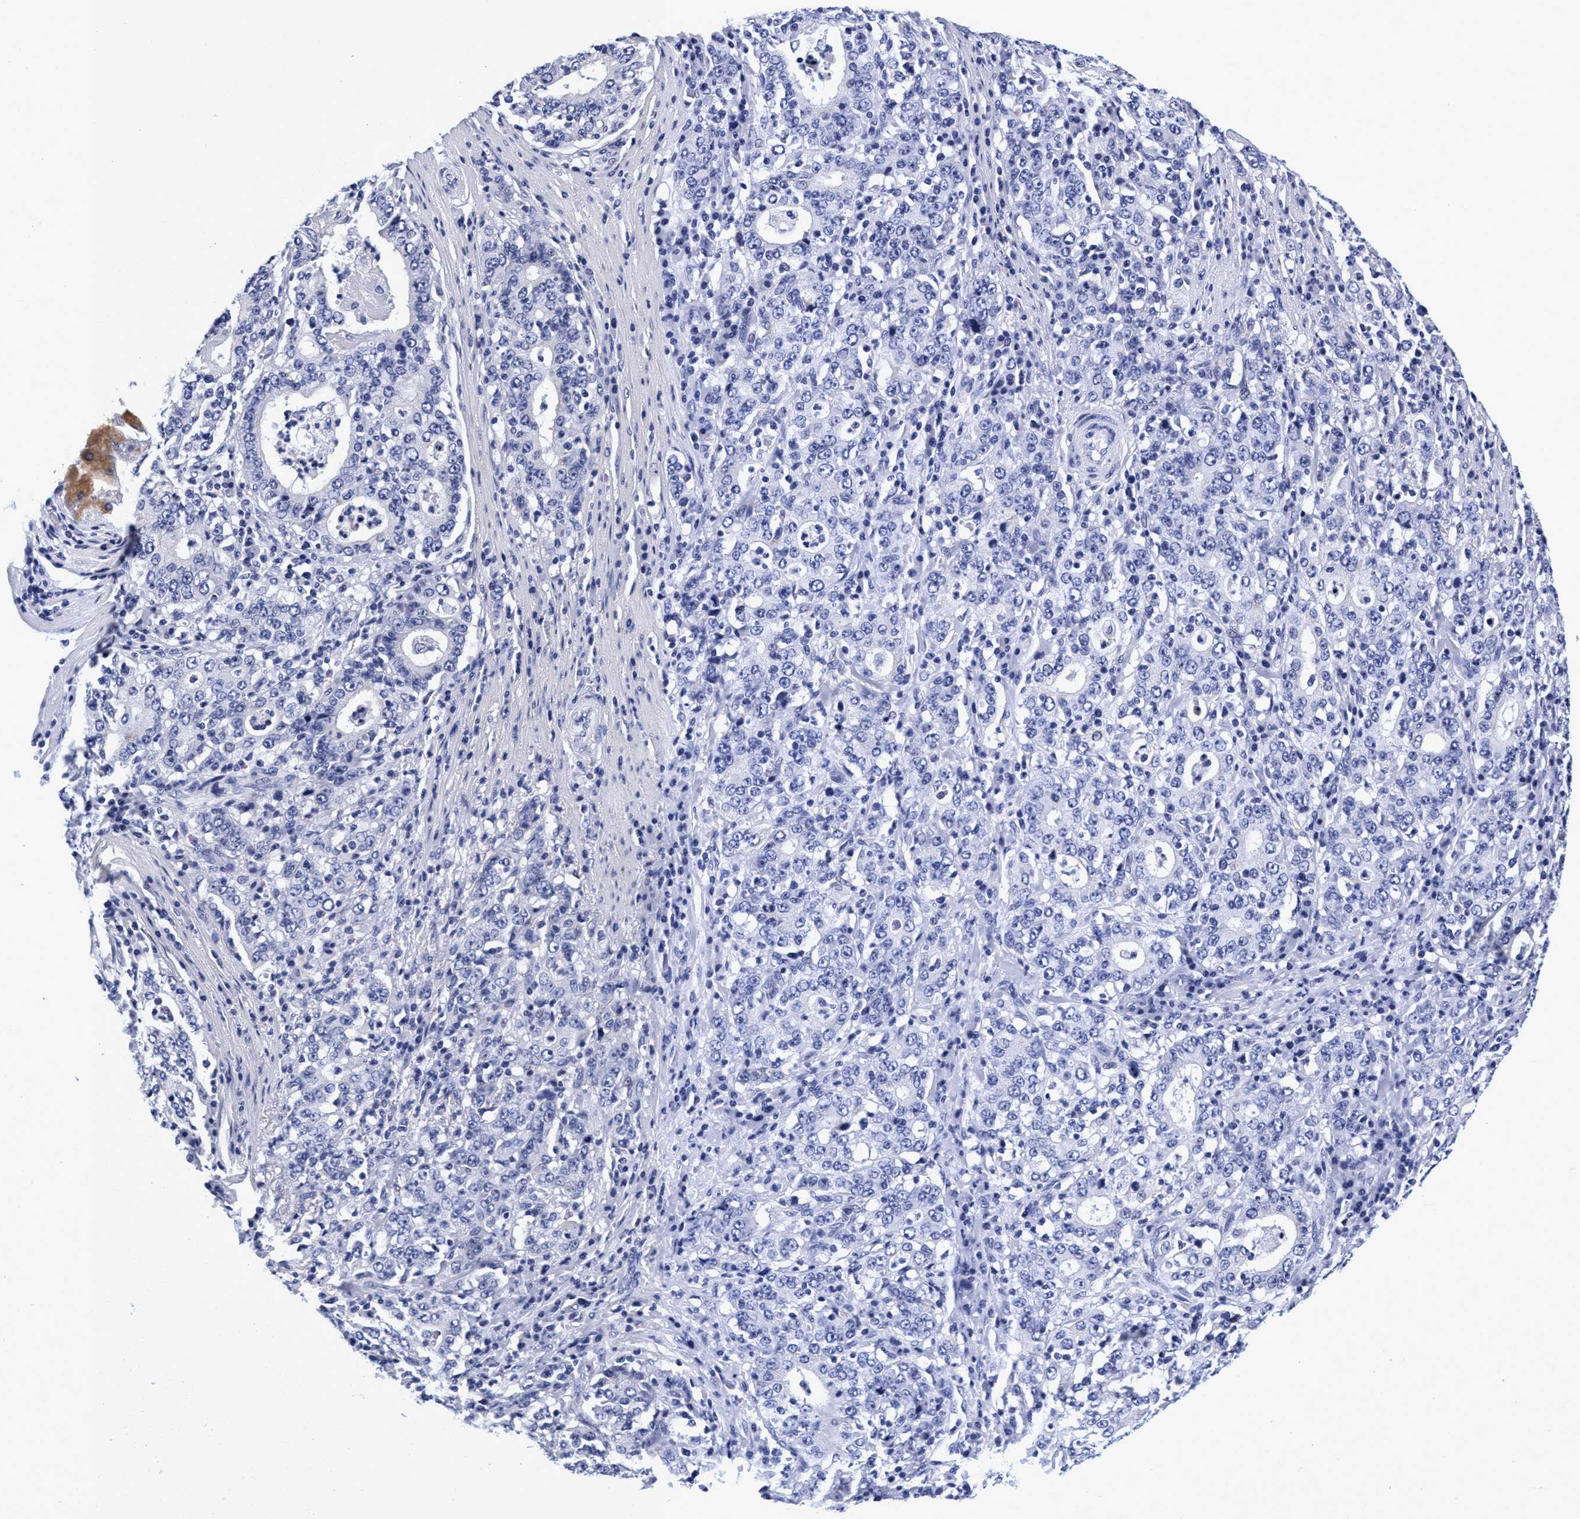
{"staining": {"intensity": "negative", "quantity": "none", "location": "none"}, "tissue": "stomach cancer", "cell_type": "Tumor cells", "image_type": "cancer", "snomed": [{"axis": "morphology", "description": "Normal tissue, NOS"}, {"axis": "morphology", "description": "Adenocarcinoma, NOS"}, {"axis": "topography", "description": "Stomach, upper"}, {"axis": "topography", "description": "Stomach"}], "caption": "An image of adenocarcinoma (stomach) stained for a protein shows no brown staining in tumor cells.", "gene": "PLPPR1", "patient": {"sex": "male", "age": 59}}